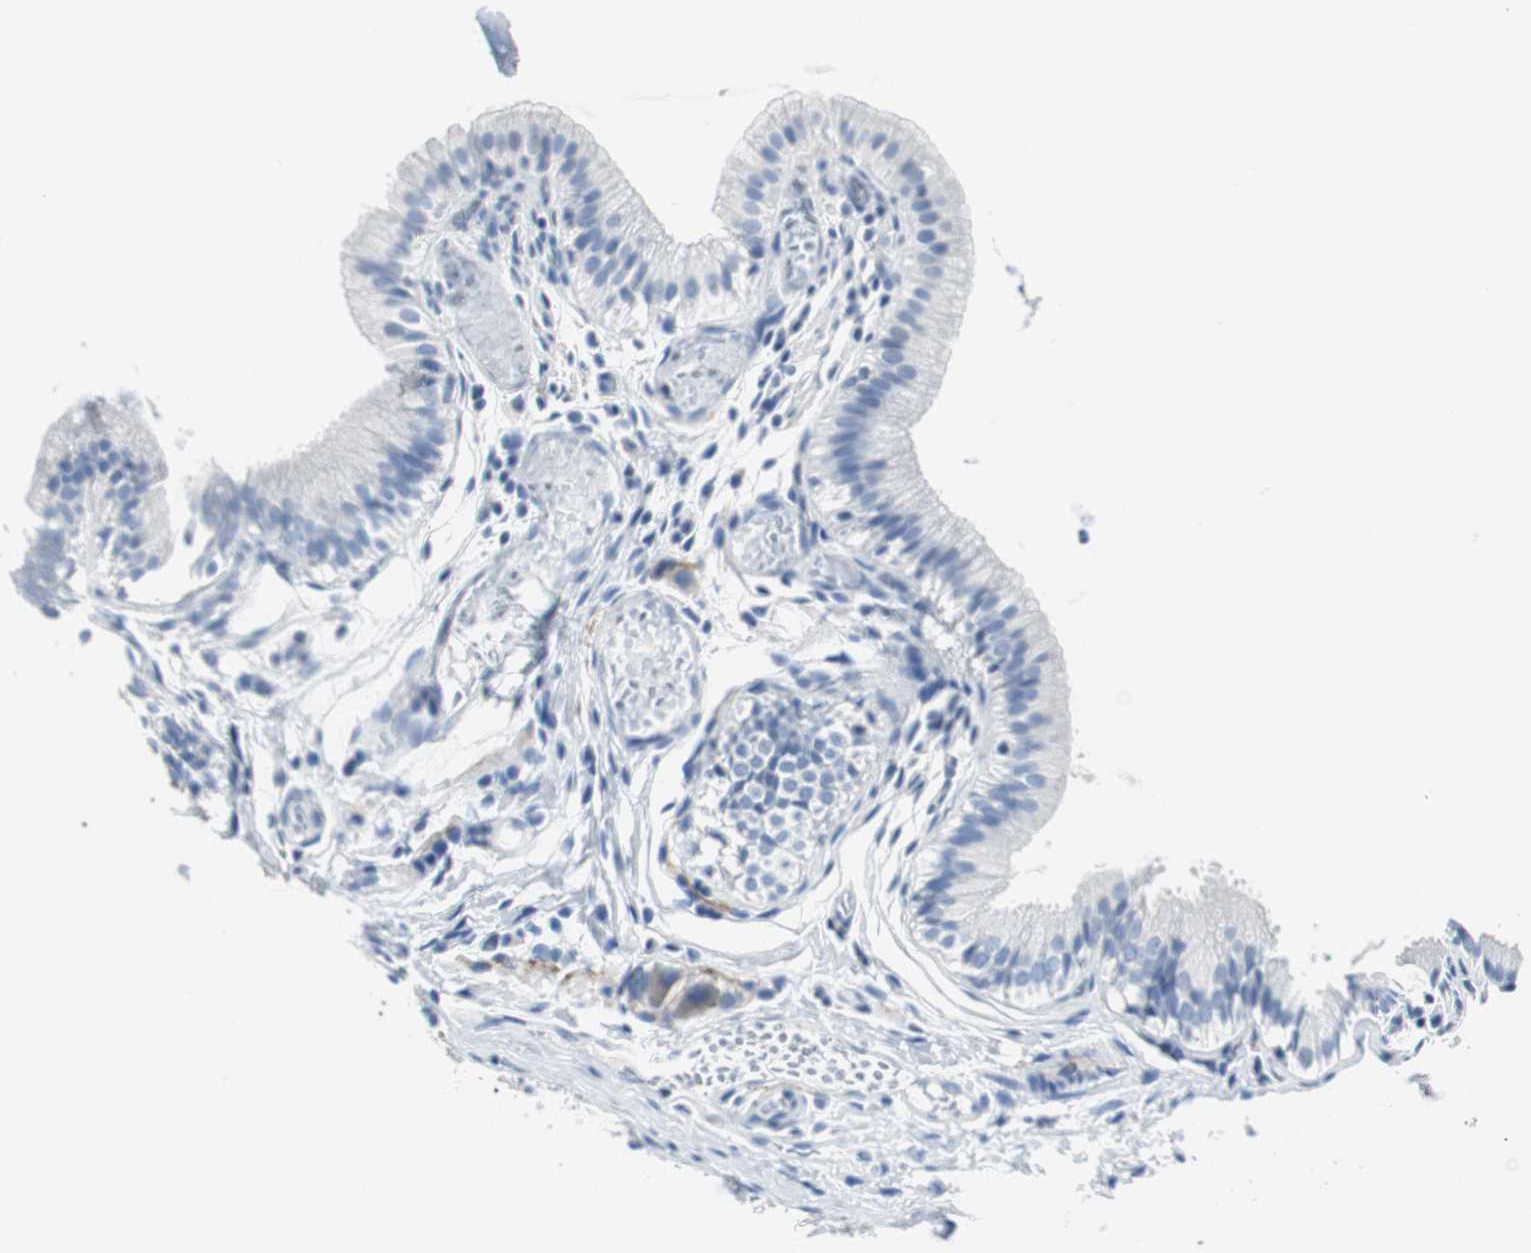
{"staining": {"intensity": "negative", "quantity": "none", "location": "none"}, "tissue": "gallbladder", "cell_type": "Glandular cells", "image_type": "normal", "snomed": [{"axis": "morphology", "description": "Normal tissue, NOS"}, {"axis": "topography", "description": "Gallbladder"}], "caption": "The micrograph exhibits no staining of glandular cells in normal gallbladder.", "gene": "GAP43", "patient": {"sex": "female", "age": 26}}